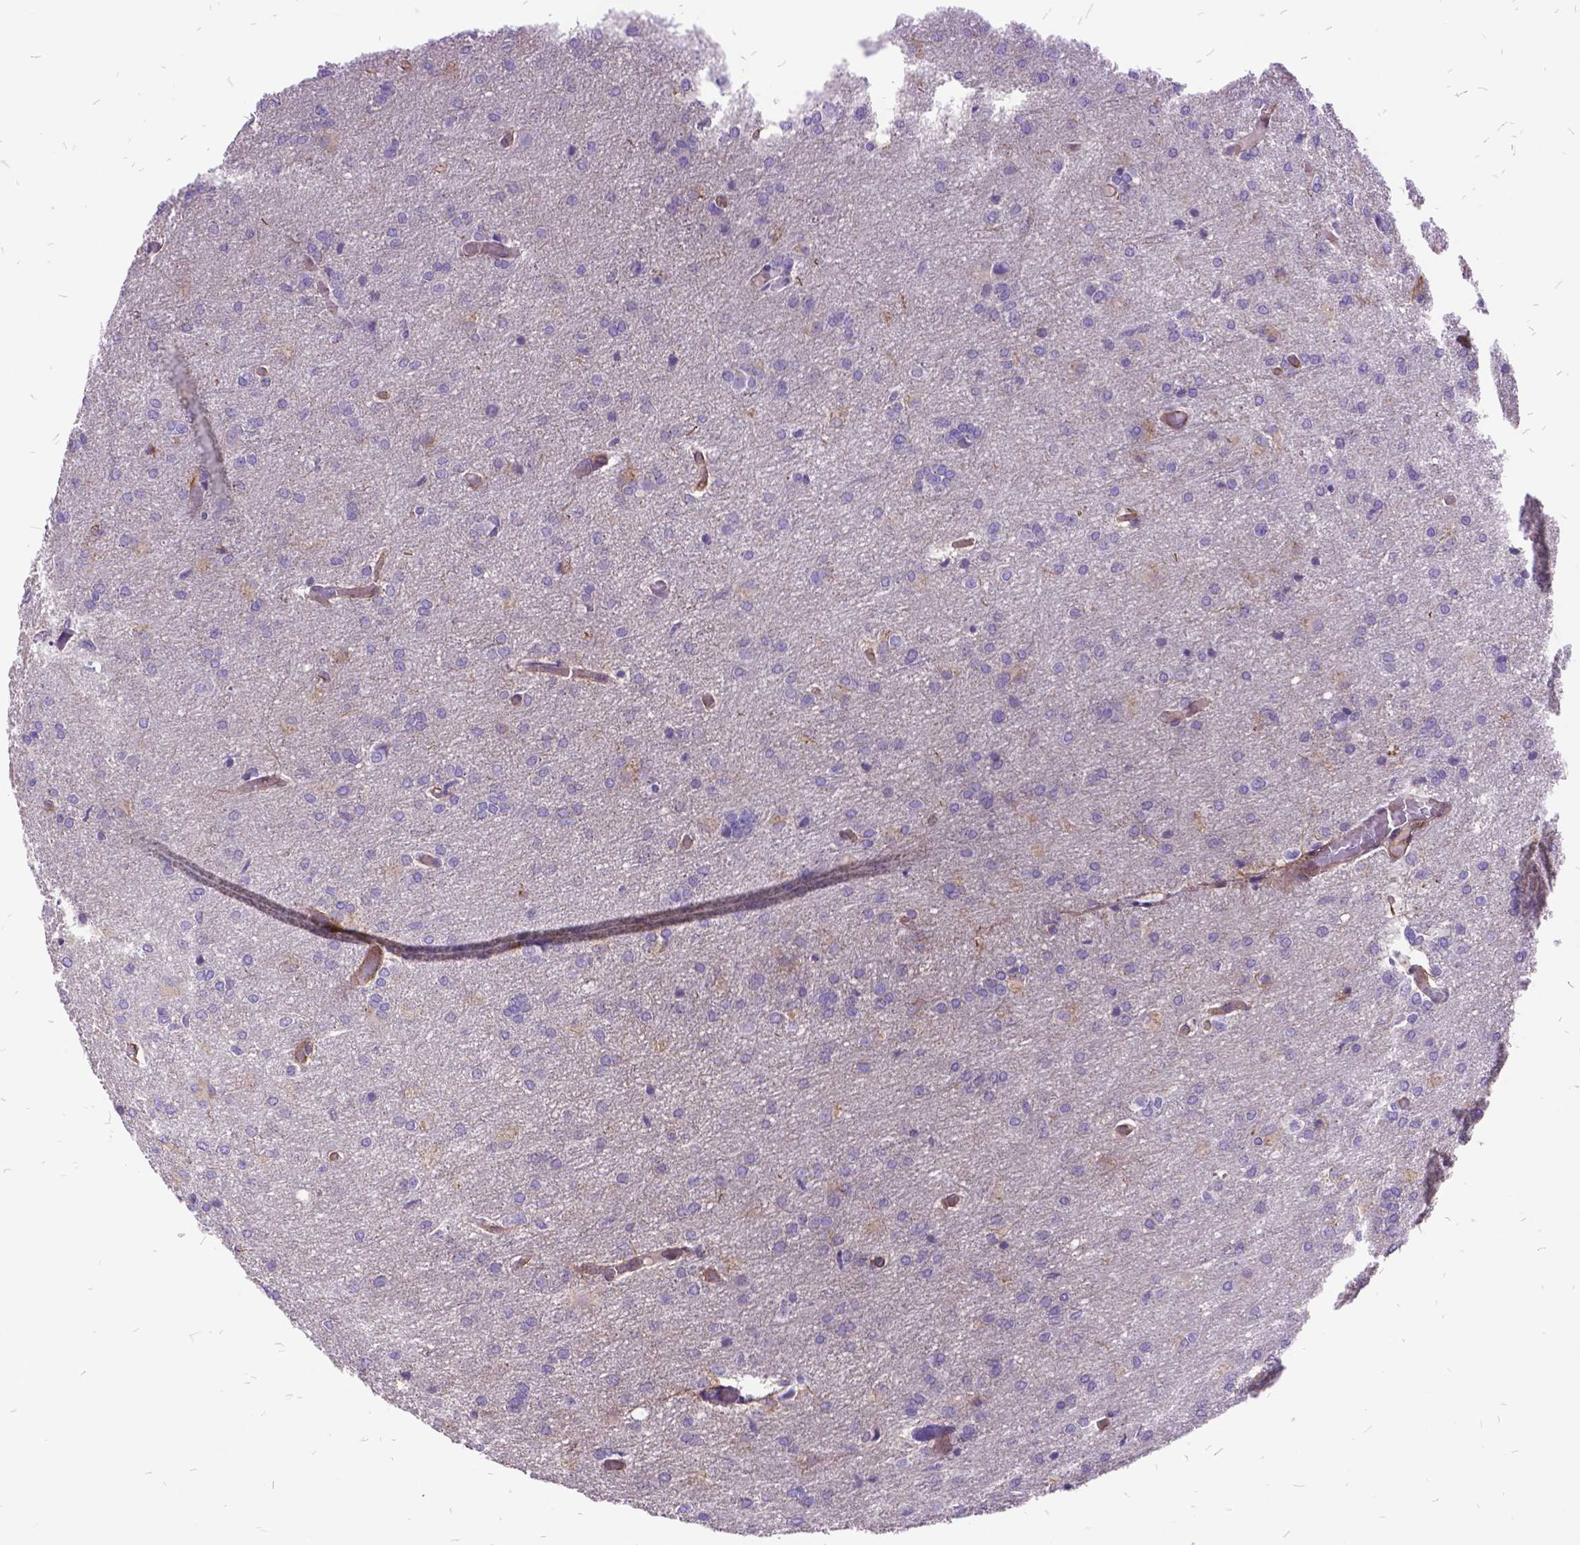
{"staining": {"intensity": "negative", "quantity": "none", "location": "none"}, "tissue": "glioma", "cell_type": "Tumor cells", "image_type": "cancer", "snomed": [{"axis": "morphology", "description": "Glioma, malignant, High grade"}, {"axis": "topography", "description": "Brain"}], "caption": "This is an immunohistochemistry micrograph of malignant glioma (high-grade). There is no expression in tumor cells.", "gene": "GRB7", "patient": {"sex": "male", "age": 68}}